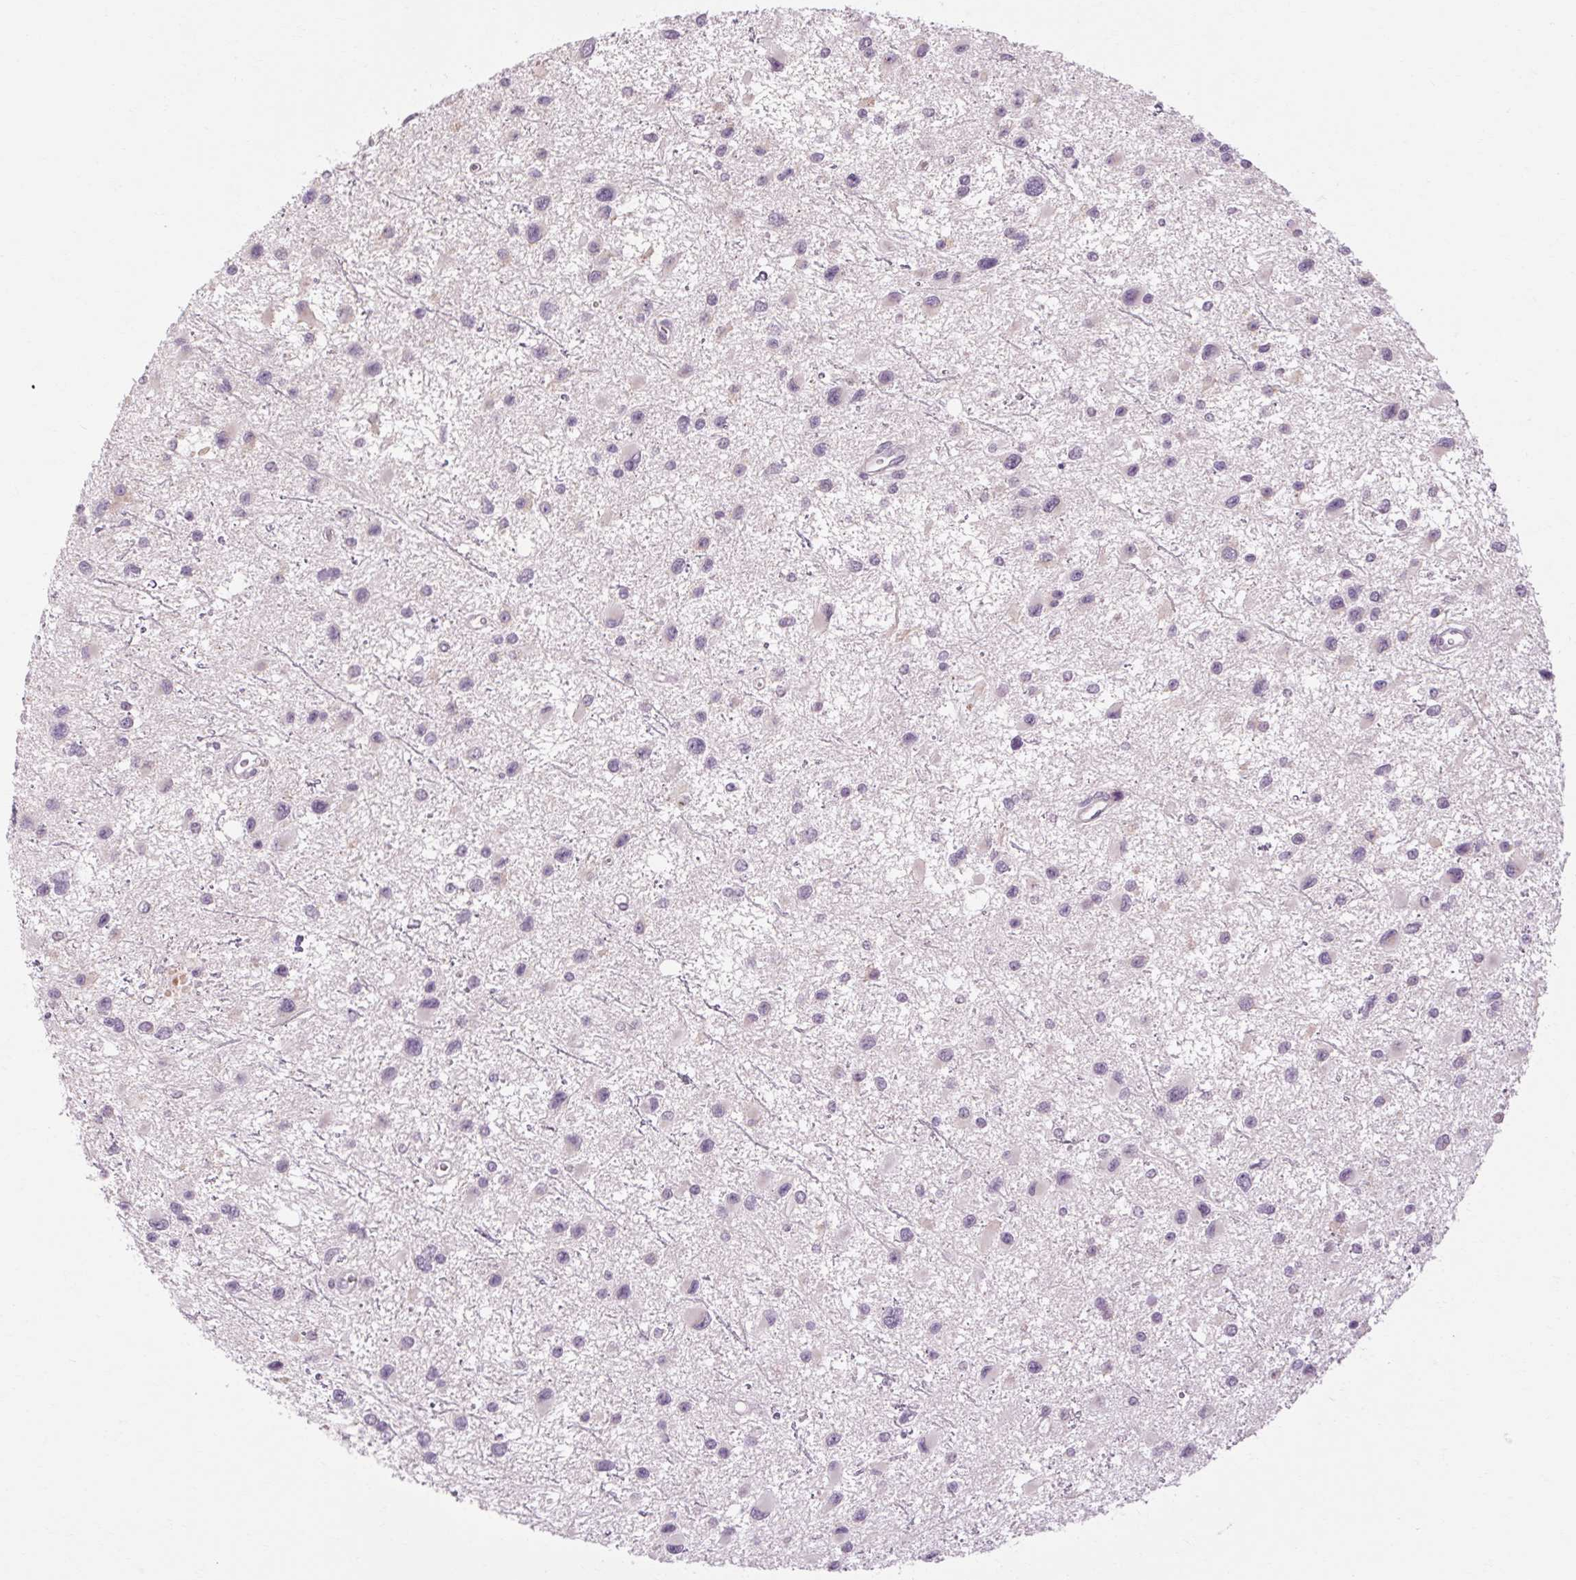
{"staining": {"intensity": "negative", "quantity": "none", "location": "none"}, "tissue": "glioma", "cell_type": "Tumor cells", "image_type": "cancer", "snomed": [{"axis": "morphology", "description": "Glioma, malignant, Low grade"}, {"axis": "topography", "description": "Brain"}], "caption": "Human glioma stained for a protein using IHC exhibits no staining in tumor cells.", "gene": "KLHL40", "patient": {"sex": "female", "age": 32}}